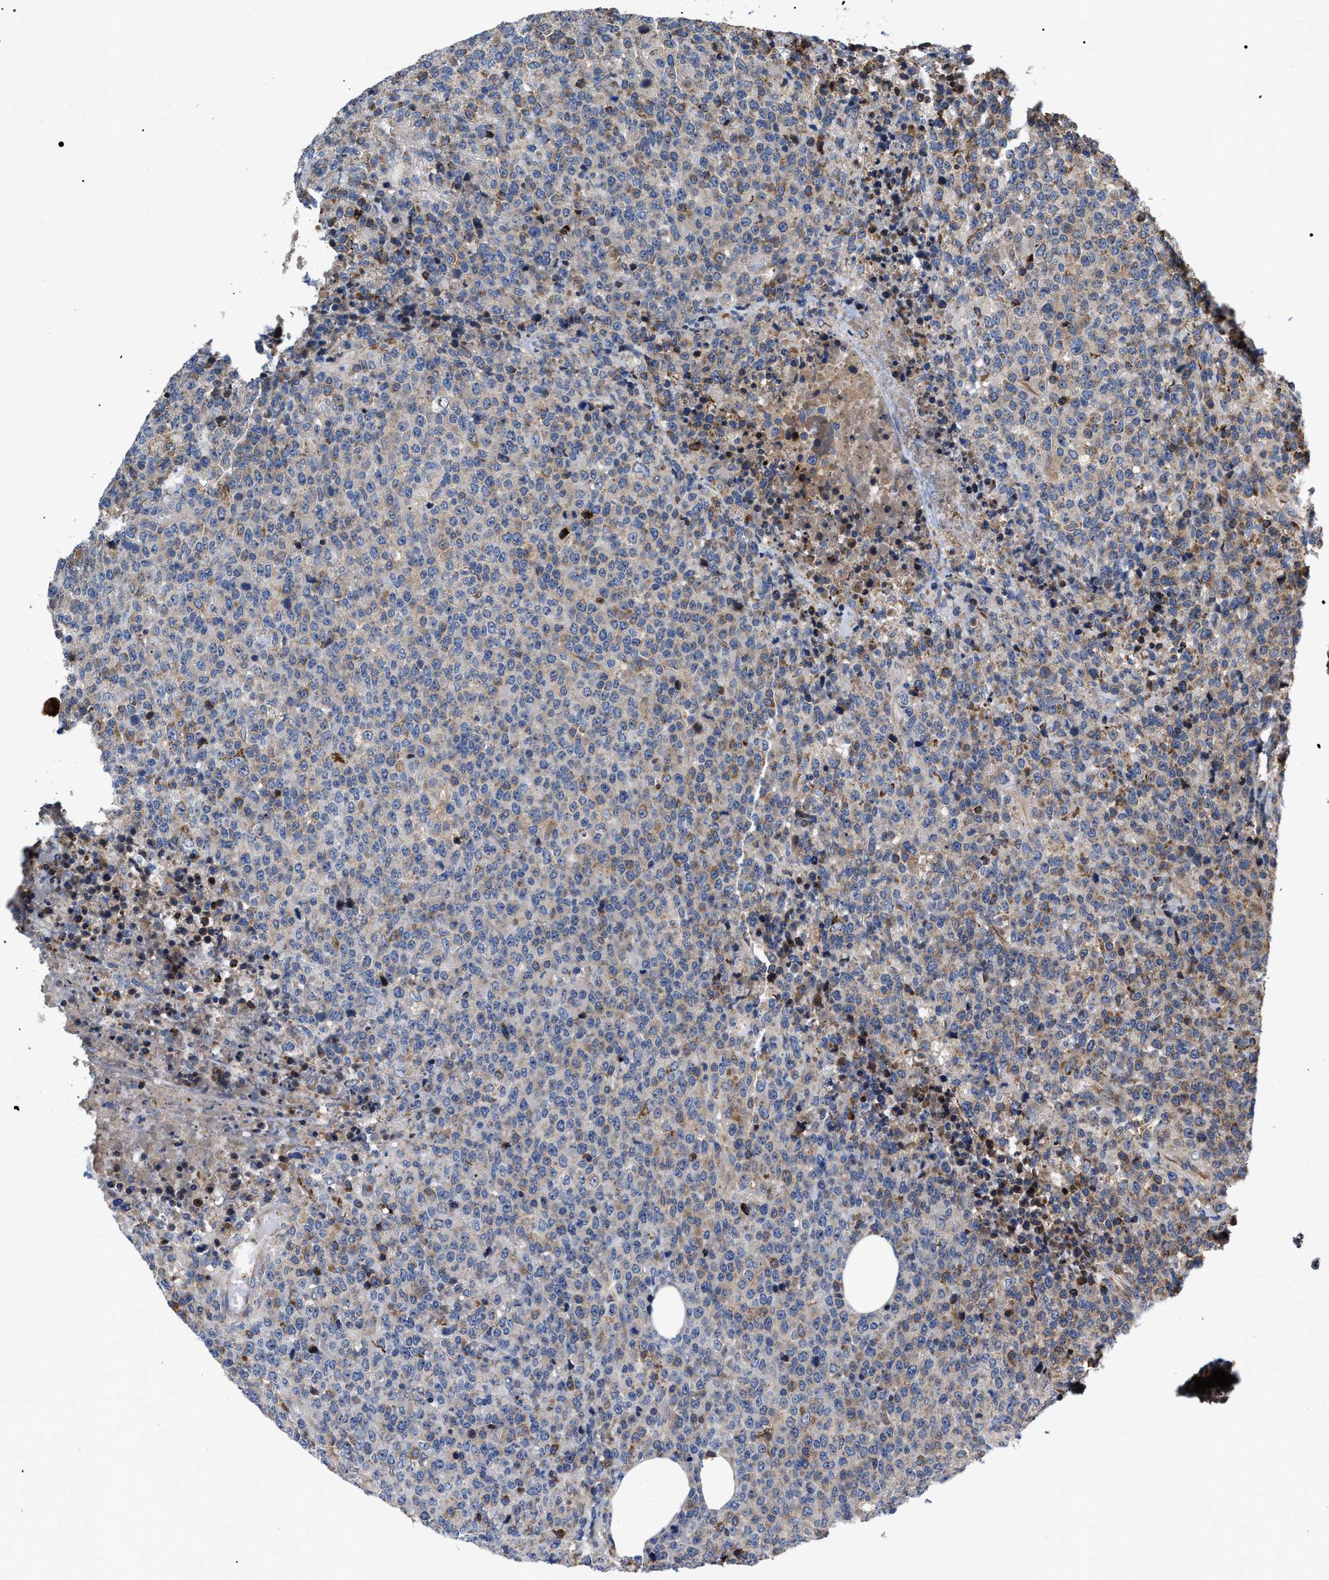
{"staining": {"intensity": "moderate", "quantity": "<25%", "location": "cytoplasmic/membranous"}, "tissue": "lymphoma", "cell_type": "Tumor cells", "image_type": "cancer", "snomed": [{"axis": "morphology", "description": "Malignant lymphoma, non-Hodgkin's type, Low grade"}, {"axis": "topography", "description": "Lymph node"}], "caption": "A brown stain highlights moderate cytoplasmic/membranous expression of a protein in human malignant lymphoma, non-Hodgkin's type (low-grade) tumor cells. (DAB (3,3'-diaminobenzidine) IHC, brown staining for protein, blue staining for nuclei).", "gene": "MACC1", "patient": {"sex": "male", "age": 66}}